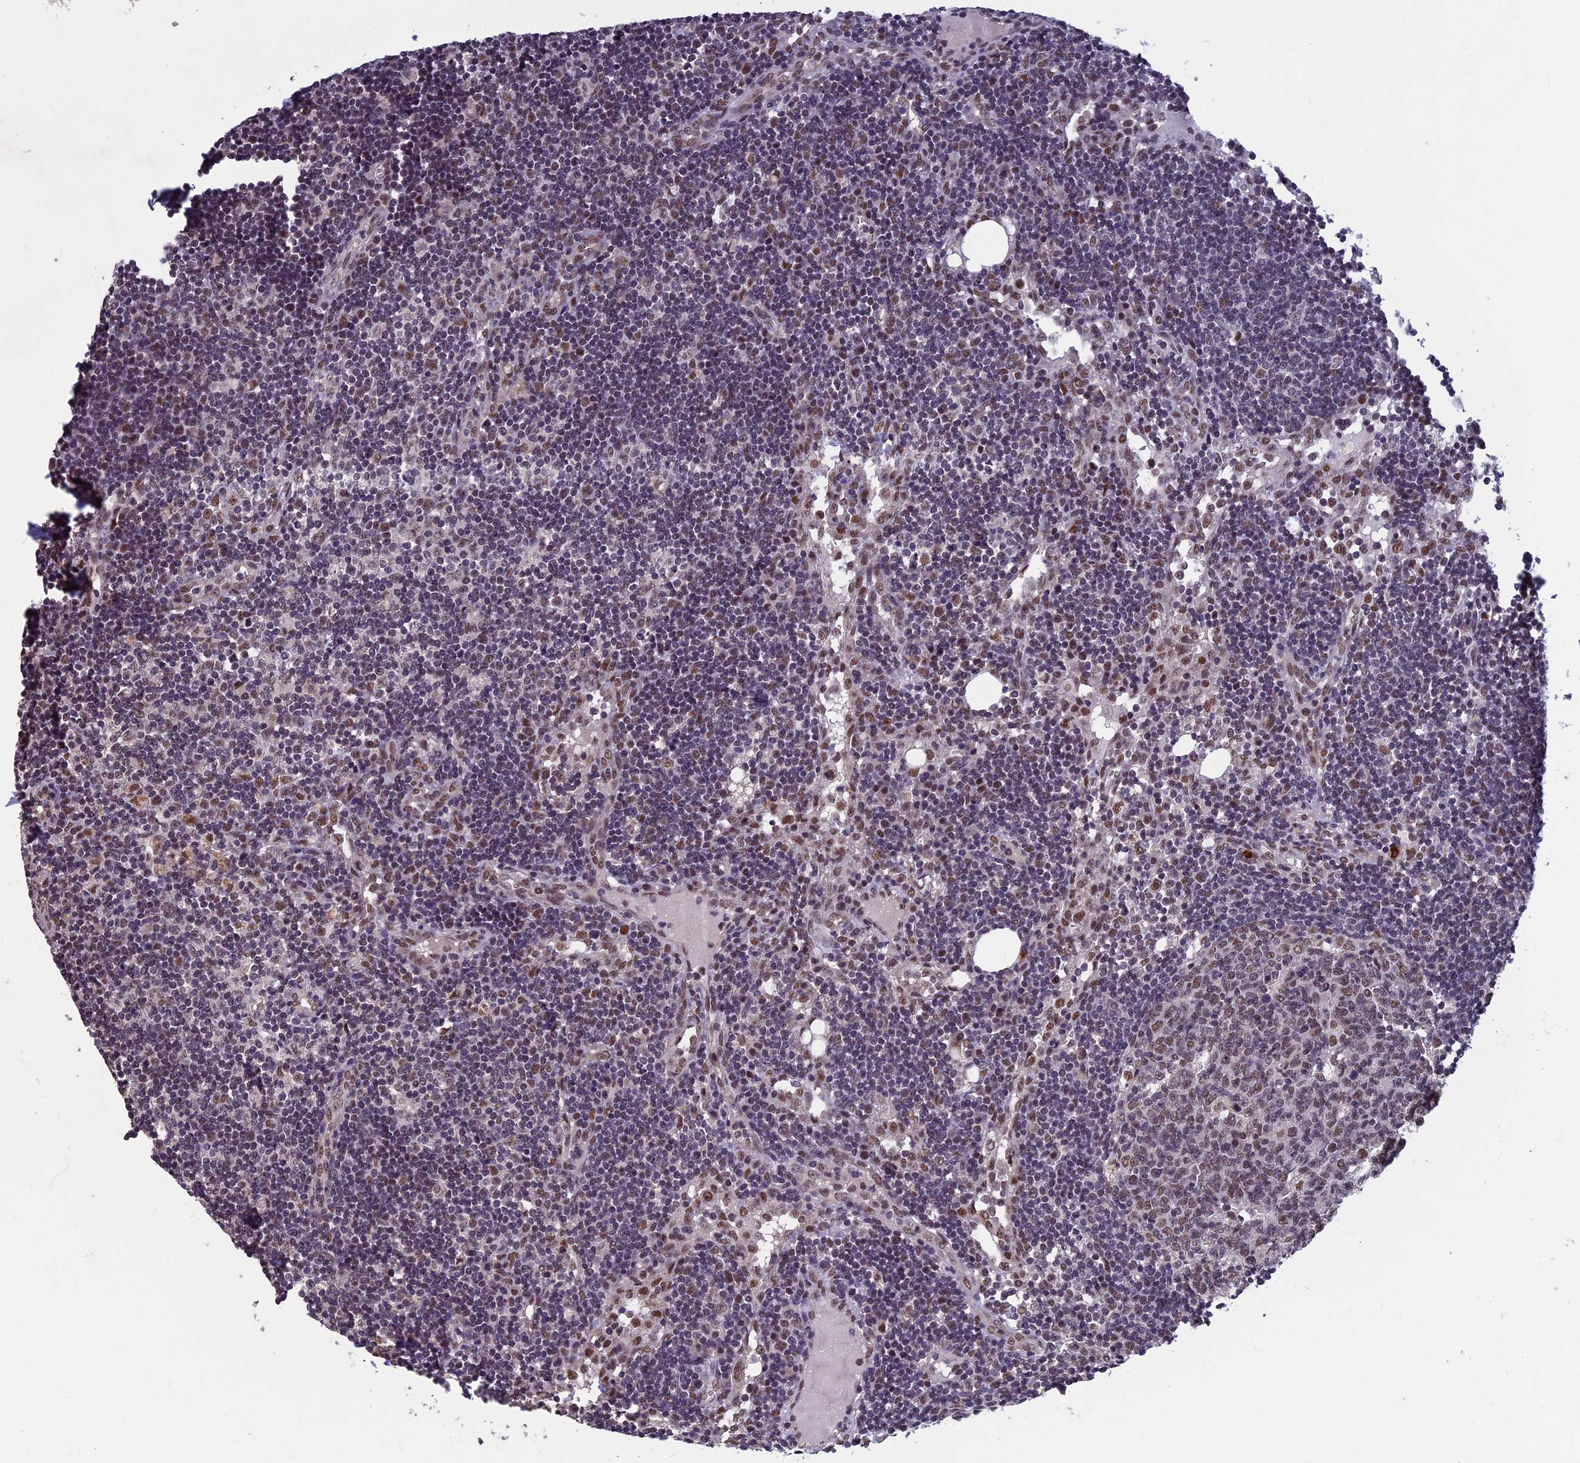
{"staining": {"intensity": "moderate", "quantity": ">75%", "location": "nuclear"}, "tissue": "lymph node", "cell_type": "Germinal center cells", "image_type": "normal", "snomed": [{"axis": "morphology", "description": "Normal tissue, NOS"}, {"axis": "topography", "description": "Lymph node"}], "caption": "Protein analysis of normal lymph node exhibits moderate nuclear expression in approximately >75% of germinal center cells. (IHC, brightfield microscopy, high magnification).", "gene": "RNF40", "patient": {"sex": "female", "age": 73}}